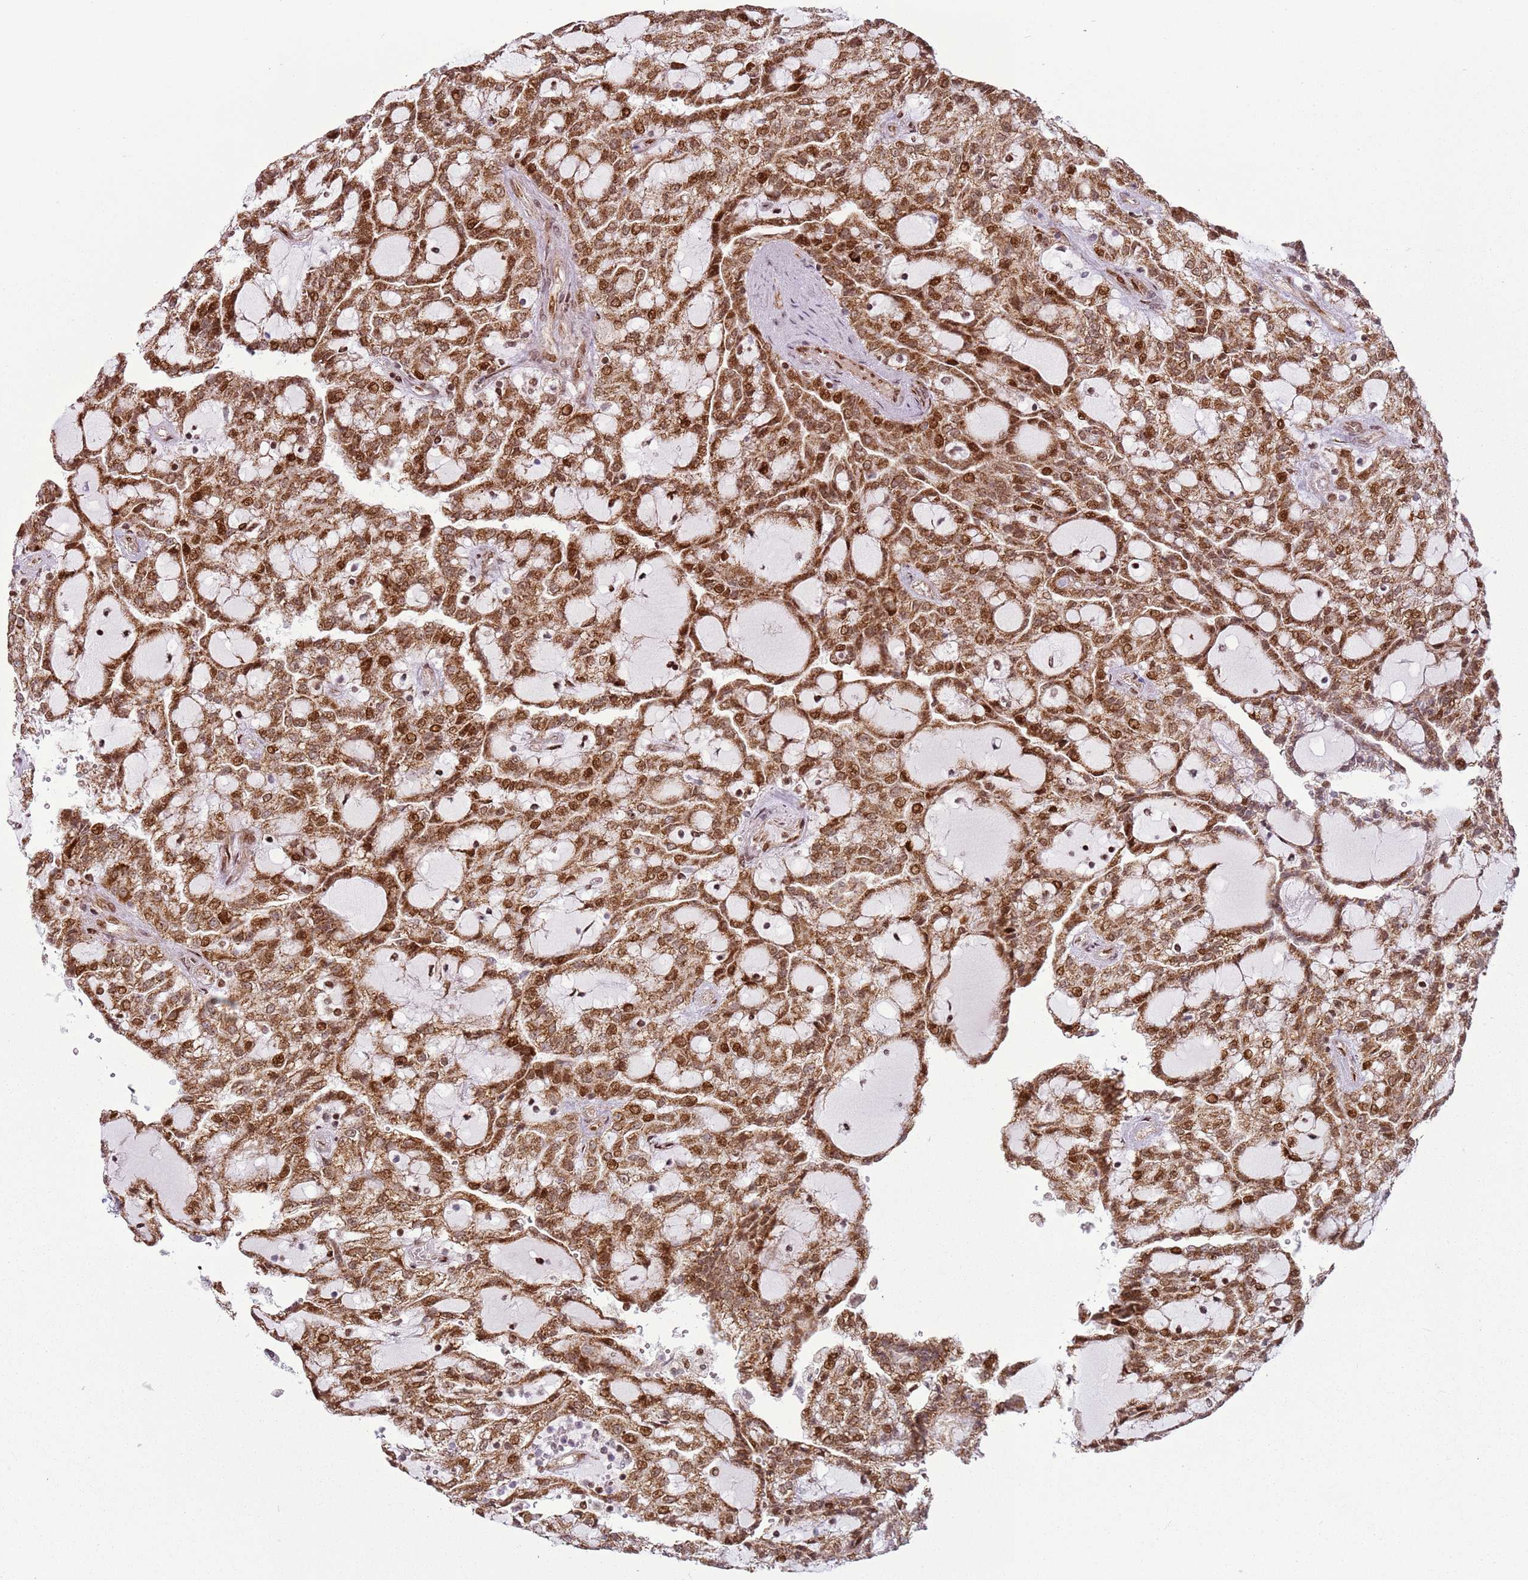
{"staining": {"intensity": "moderate", "quantity": ">75%", "location": "cytoplasmic/membranous,nuclear"}, "tissue": "renal cancer", "cell_type": "Tumor cells", "image_type": "cancer", "snomed": [{"axis": "morphology", "description": "Adenocarcinoma, NOS"}, {"axis": "topography", "description": "Kidney"}], "caption": "Protein staining reveals moderate cytoplasmic/membranous and nuclear staining in approximately >75% of tumor cells in adenocarcinoma (renal).", "gene": "PCTP", "patient": {"sex": "male", "age": 63}}